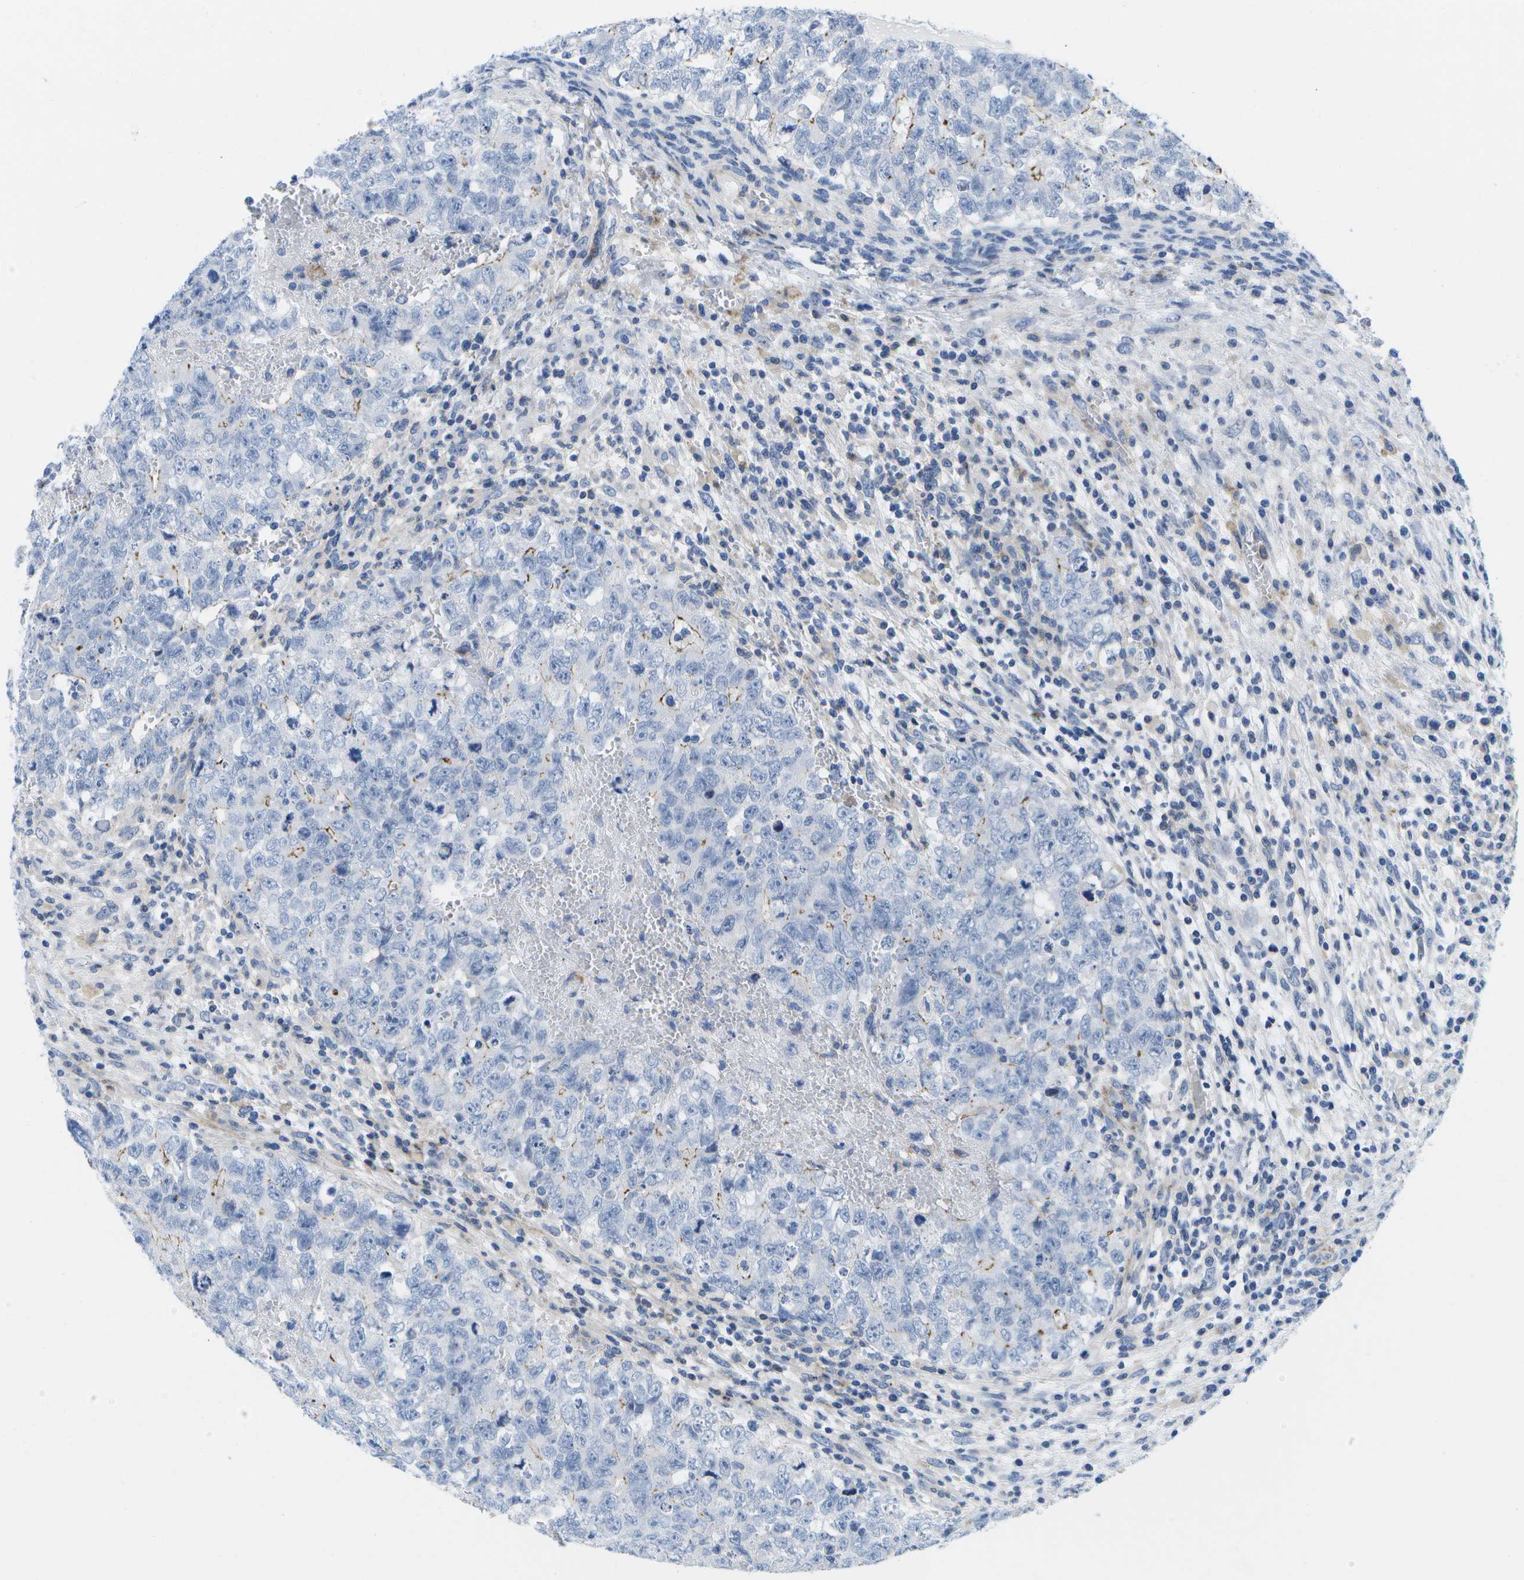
{"staining": {"intensity": "negative", "quantity": "none", "location": "none"}, "tissue": "testis cancer", "cell_type": "Tumor cells", "image_type": "cancer", "snomed": [{"axis": "morphology", "description": "Seminoma, NOS"}, {"axis": "morphology", "description": "Carcinoma, Embryonal, NOS"}, {"axis": "topography", "description": "Testis"}], "caption": "DAB (3,3'-diaminobenzidine) immunohistochemical staining of testis seminoma shows no significant staining in tumor cells. (DAB IHC with hematoxylin counter stain).", "gene": "ADGRG6", "patient": {"sex": "male", "age": 38}}